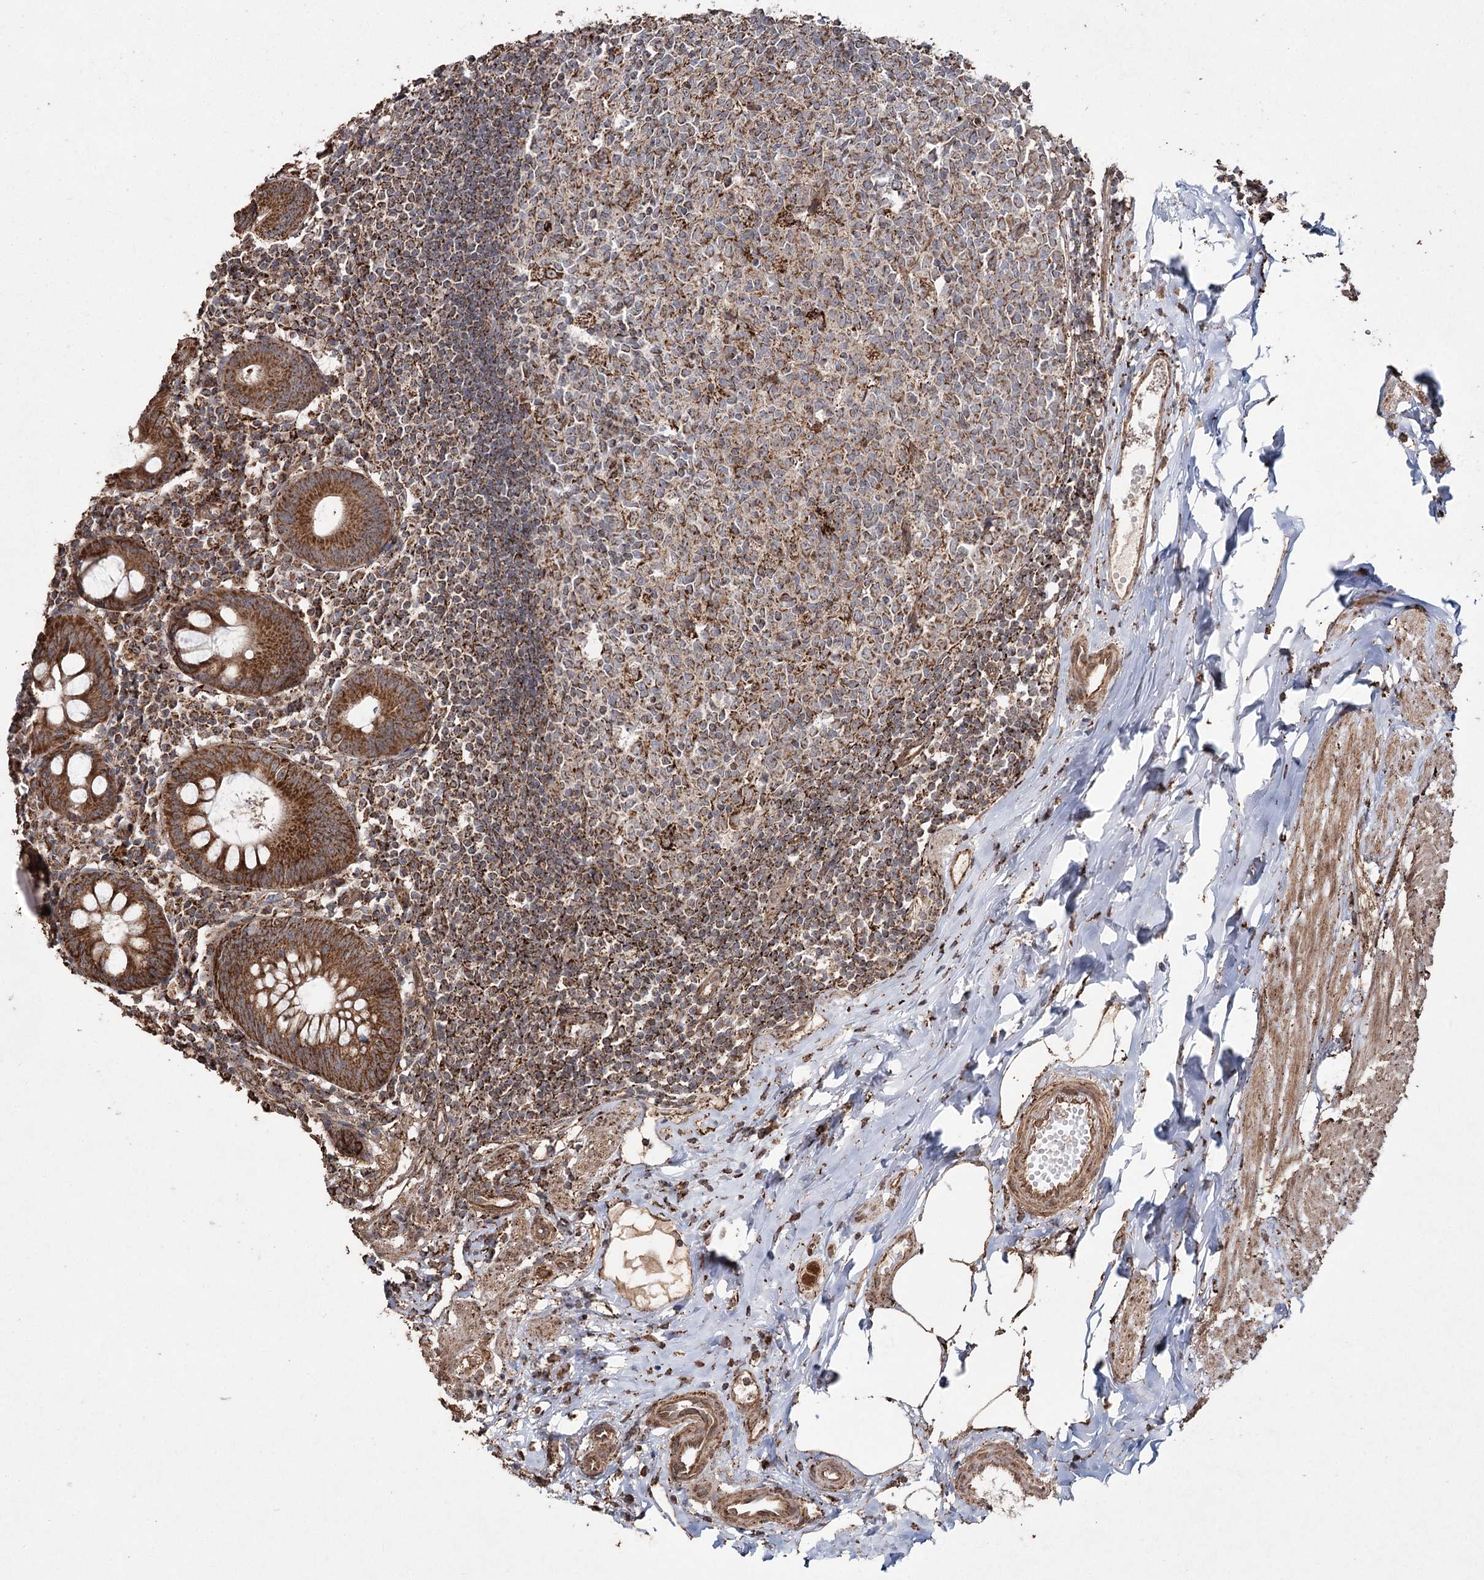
{"staining": {"intensity": "moderate", "quantity": ">75%", "location": "cytoplasmic/membranous"}, "tissue": "appendix", "cell_type": "Glandular cells", "image_type": "normal", "snomed": [{"axis": "morphology", "description": "Normal tissue, NOS"}, {"axis": "topography", "description": "Appendix"}], "caption": "Immunohistochemistry (DAB (3,3'-diaminobenzidine)) staining of unremarkable appendix exhibits moderate cytoplasmic/membranous protein positivity in approximately >75% of glandular cells.", "gene": "SLF2", "patient": {"sex": "female", "age": 54}}